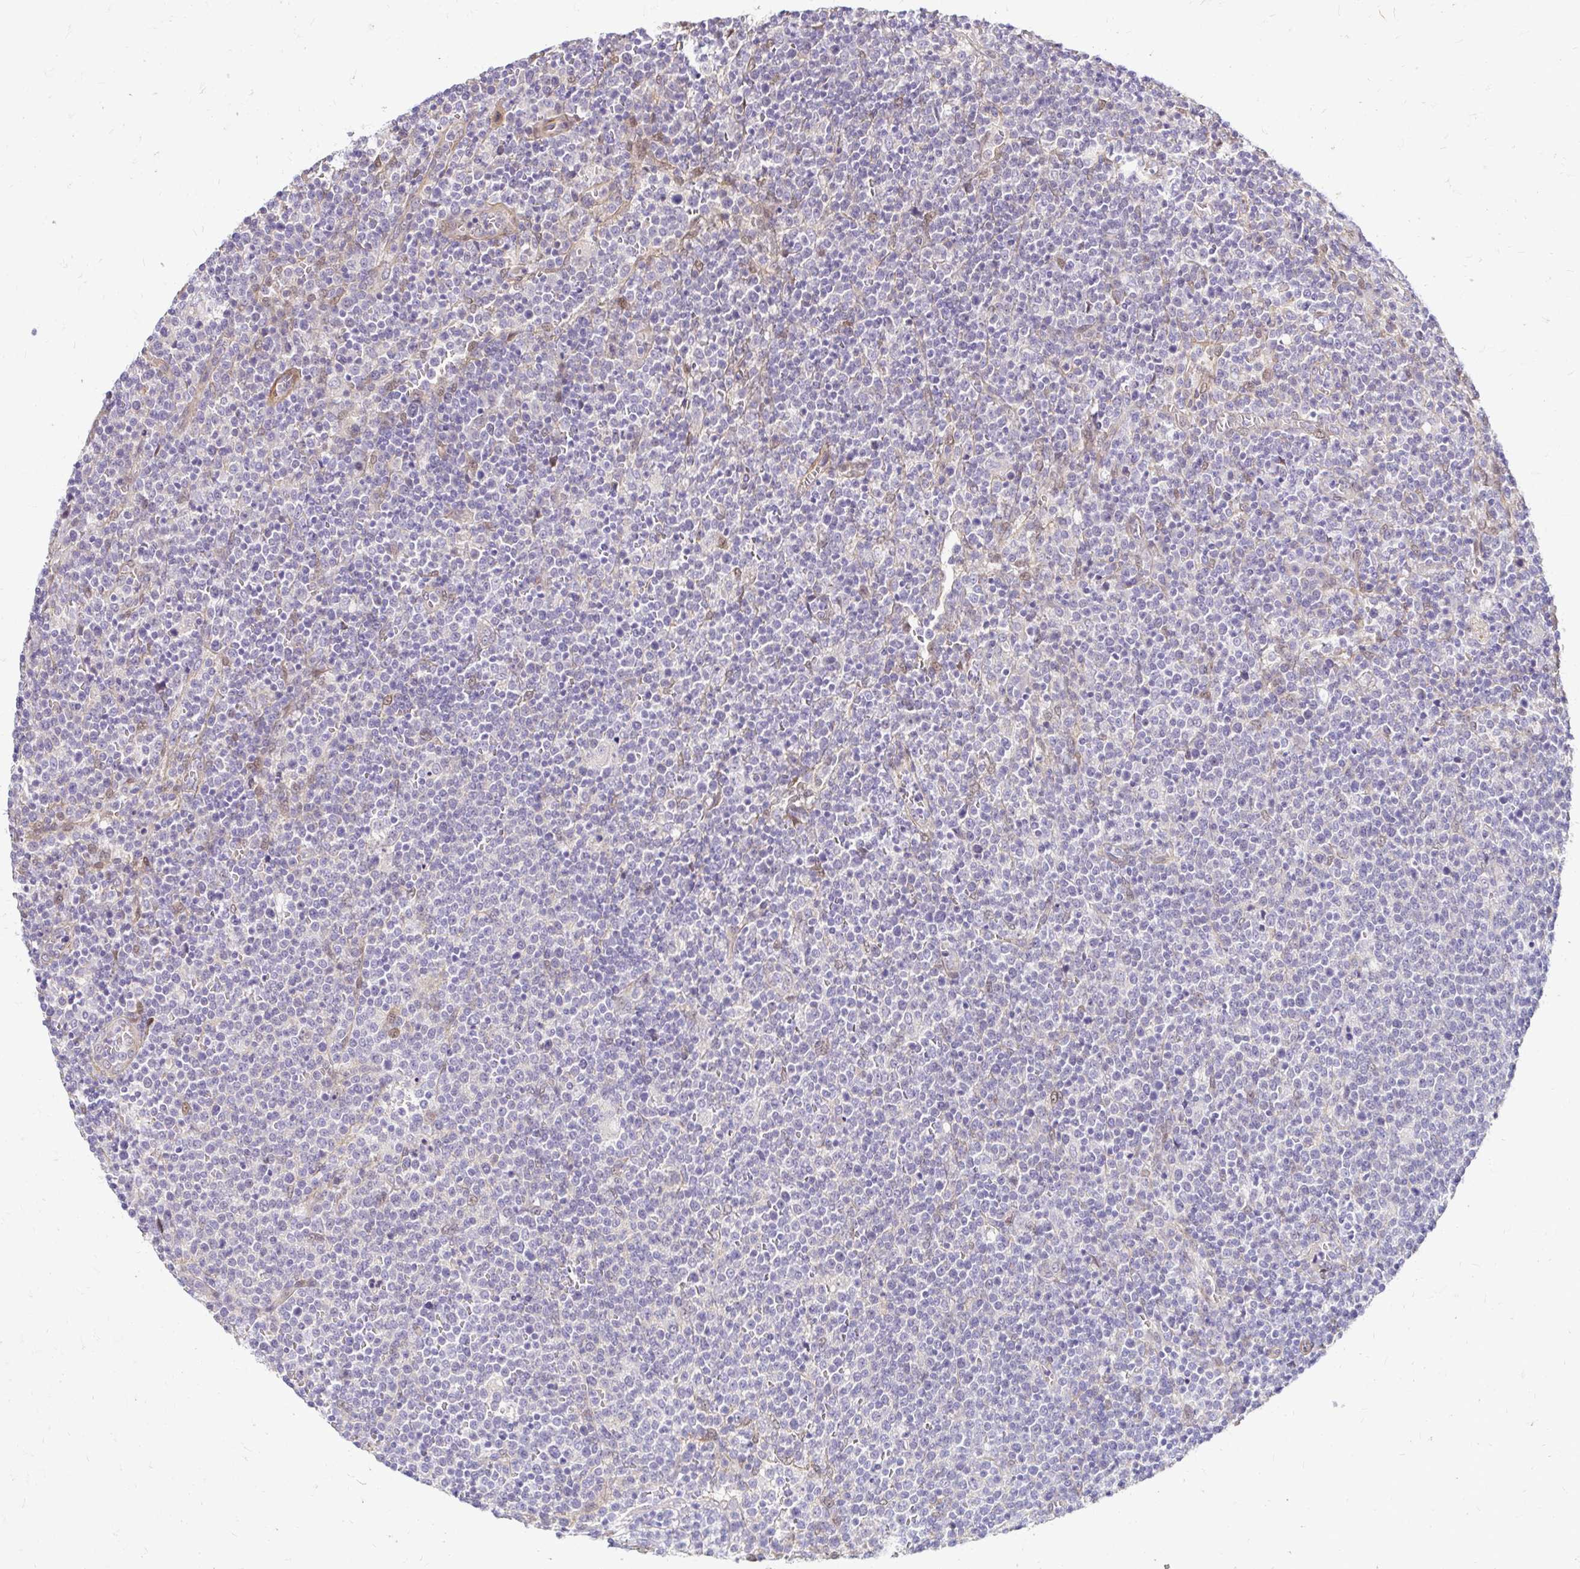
{"staining": {"intensity": "negative", "quantity": "none", "location": "none"}, "tissue": "lymphoma", "cell_type": "Tumor cells", "image_type": "cancer", "snomed": [{"axis": "morphology", "description": "Malignant lymphoma, non-Hodgkin's type, High grade"}, {"axis": "topography", "description": "Lymph node"}], "caption": "High power microscopy histopathology image of an immunohistochemistry (IHC) photomicrograph of lymphoma, revealing no significant staining in tumor cells.", "gene": "YAP1", "patient": {"sex": "male", "age": 61}}